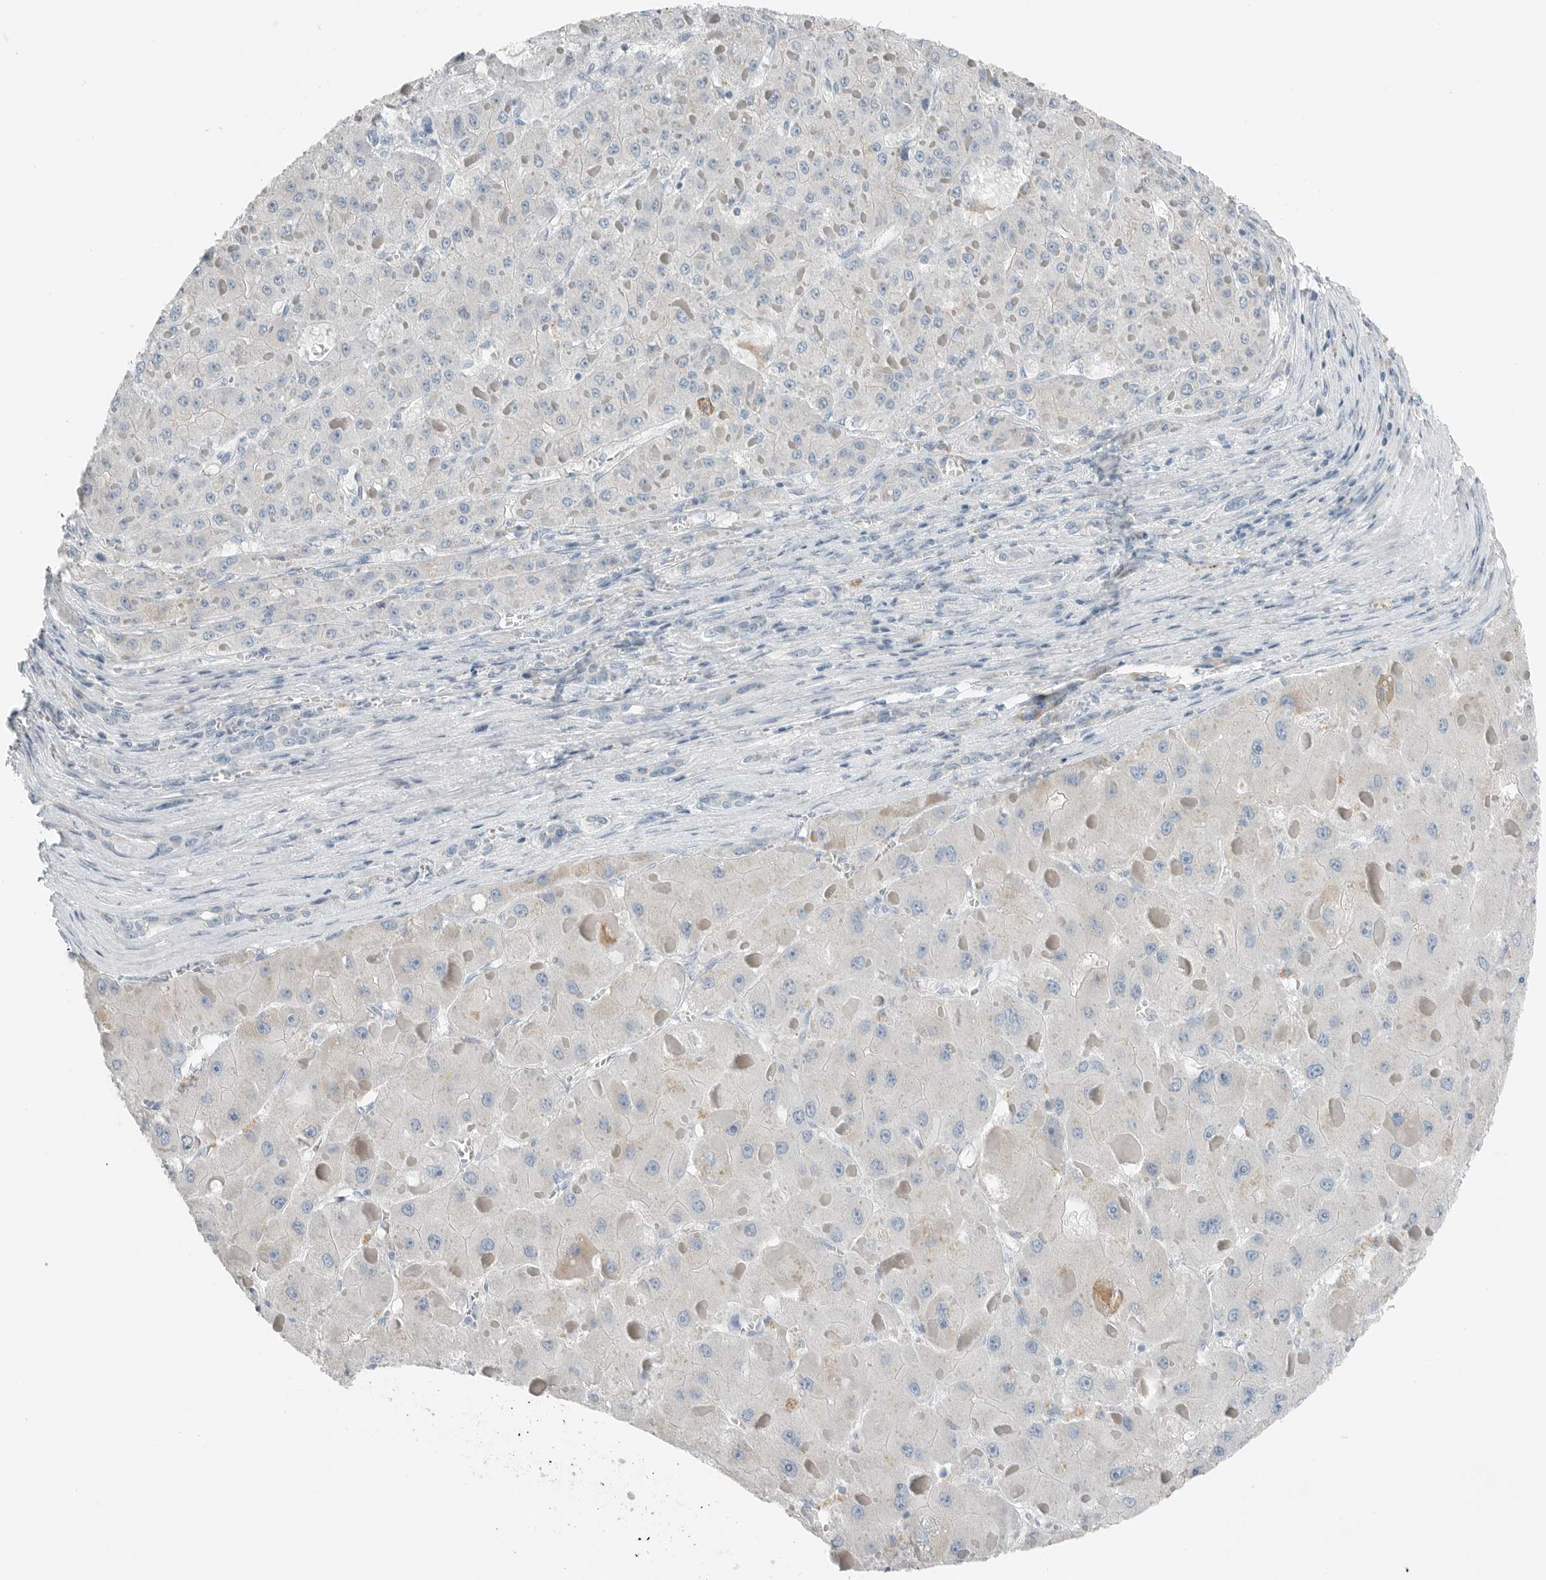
{"staining": {"intensity": "negative", "quantity": "none", "location": "none"}, "tissue": "liver cancer", "cell_type": "Tumor cells", "image_type": "cancer", "snomed": [{"axis": "morphology", "description": "Carcinoma, Hepatocellular, NOS"}, {"axis": "topography", "description": "Liver"}], "caption": "DAB immunohistochemical staining of human liver hepatocellular carcinoma shows no significant staining in tumor cells. Brightfield microscopy of IHC stained with DAB (brown) and hematoxylin (blue), captured at high magnification.", "gene": "SERPINB7", "patient": {"sex": "female", "age": 73}}